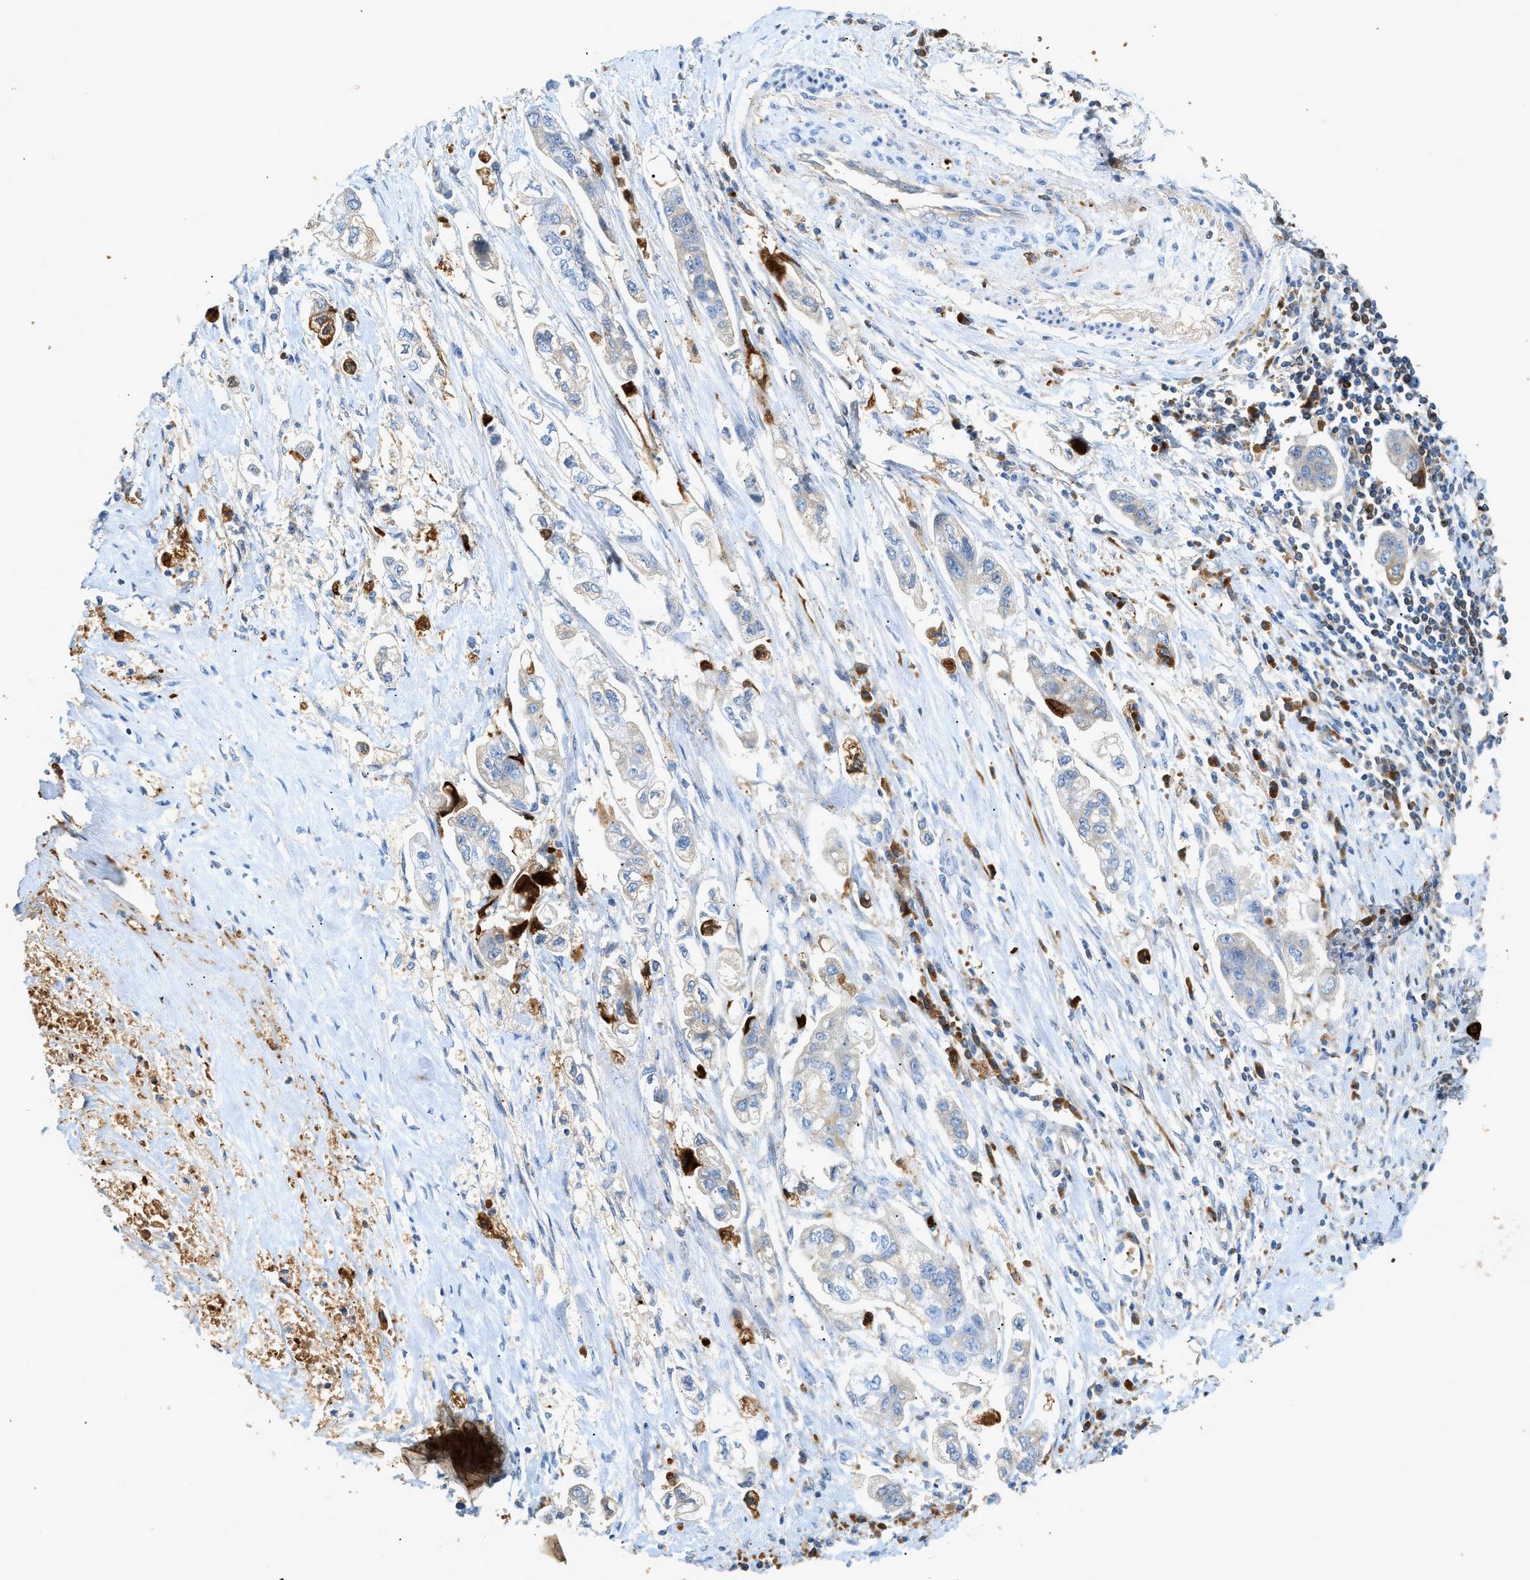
{"staining": {"intensity": "weak", "quantity": "25%-75%", "location": "cytoplasmic/membranous"}, "tissue": "stomach cancer", "cell_type": "Tumor cells", "image_type": "cancer", "snomed": [{"axis": "morphology", "description": "Adenocarcinoma, NOS"}, {"axis": "topography", "description": "Stomach"}], "caption": "Adenocarcinoma (stomach) stained for a protein demonstrates weak cytoplasmic/membranous positivity in tumor cells.", "gene": "F2", "patient": {"sex": "male", "age": 62}}